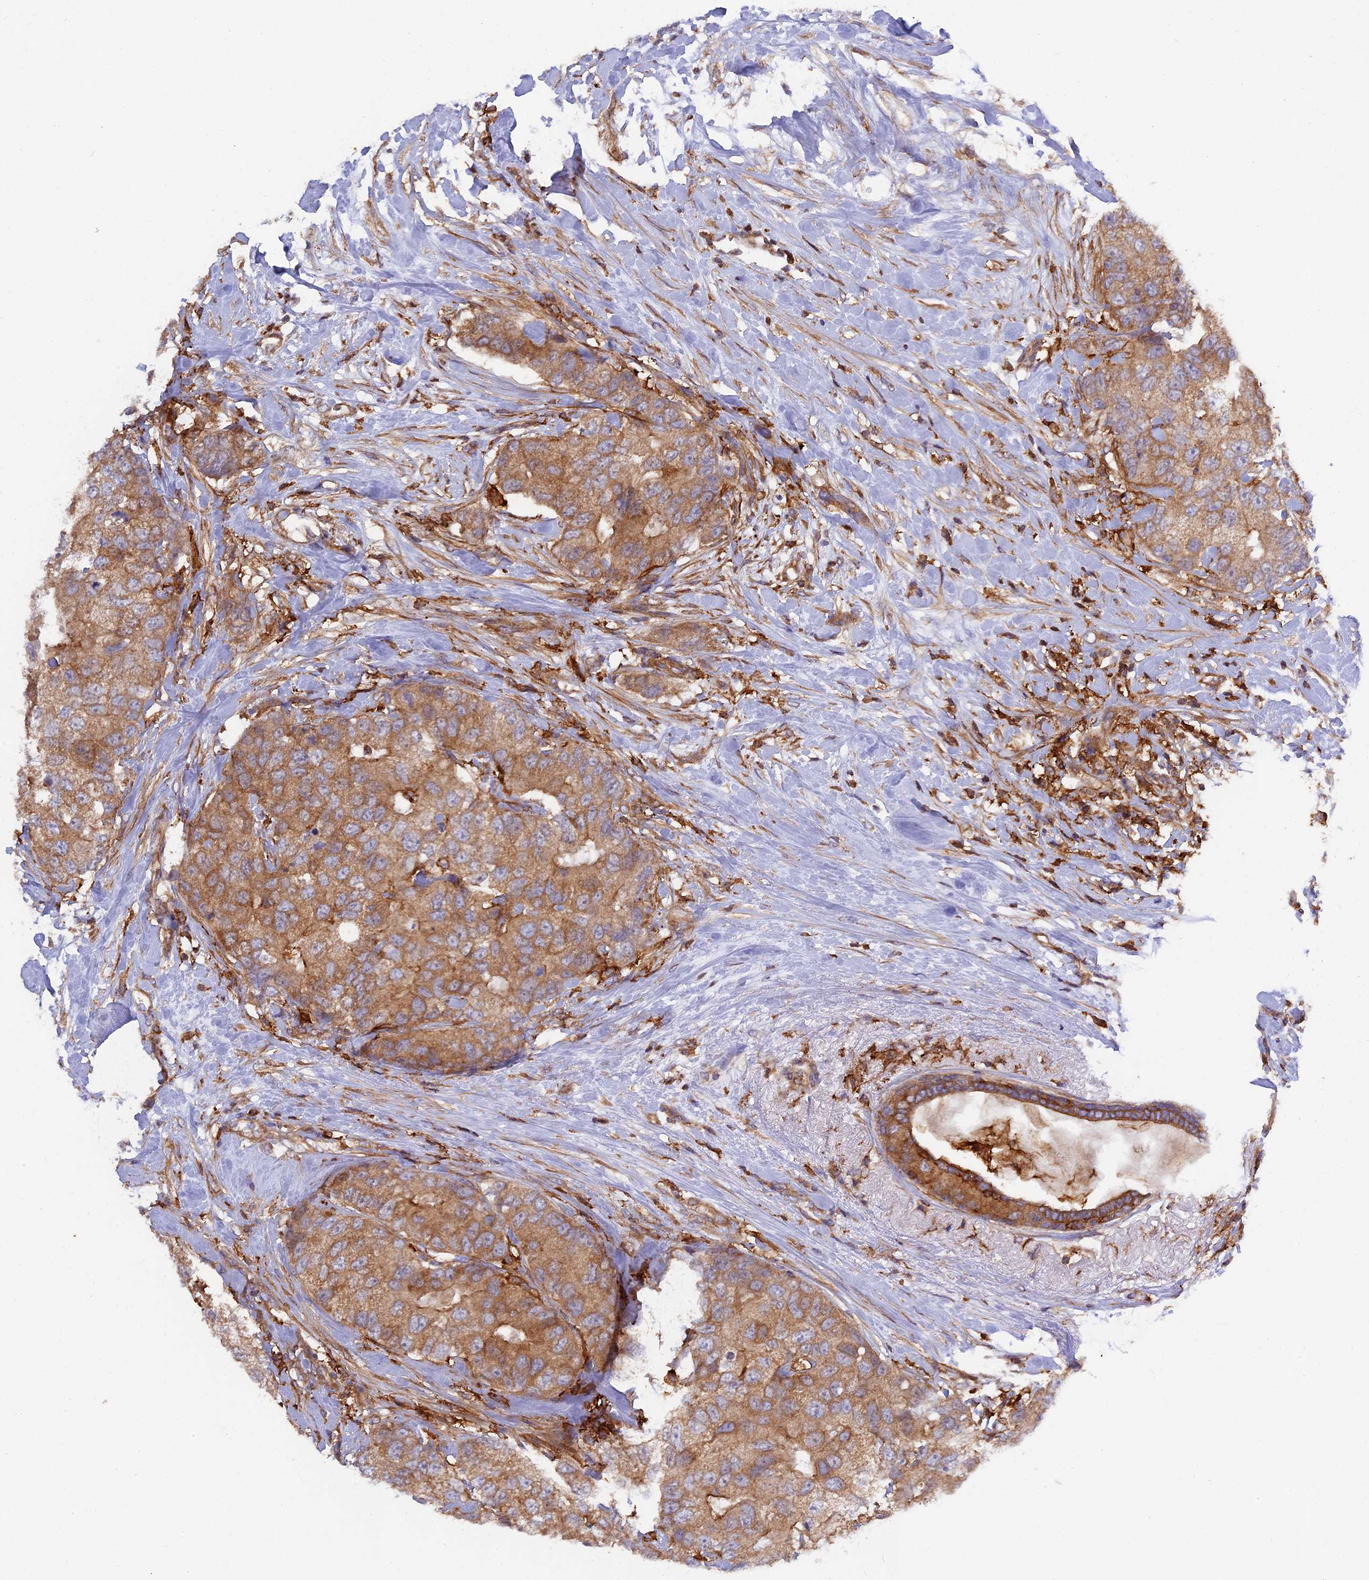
{"staining": {"intensity": "moderate", "quantity": ">75%", "location": "cytoplasmic/membranous"}, "tissue": "breast cancer", "cell_type": "Tumor cells", "image_type": "cancer", "snomed": [{"axis": "morphology", "description": "Duct carcinoma"}, {"axis": "topography", "description": "Breast"}], "caption": "A micrograph of human breast cancer (intraductal carcinoma) stained for a protein exhibits moderate cytoplasmic/membranous brown staining in tumor cells.", "gene": "MYO9B", "patient": {"sex": "female", "age": 62}}